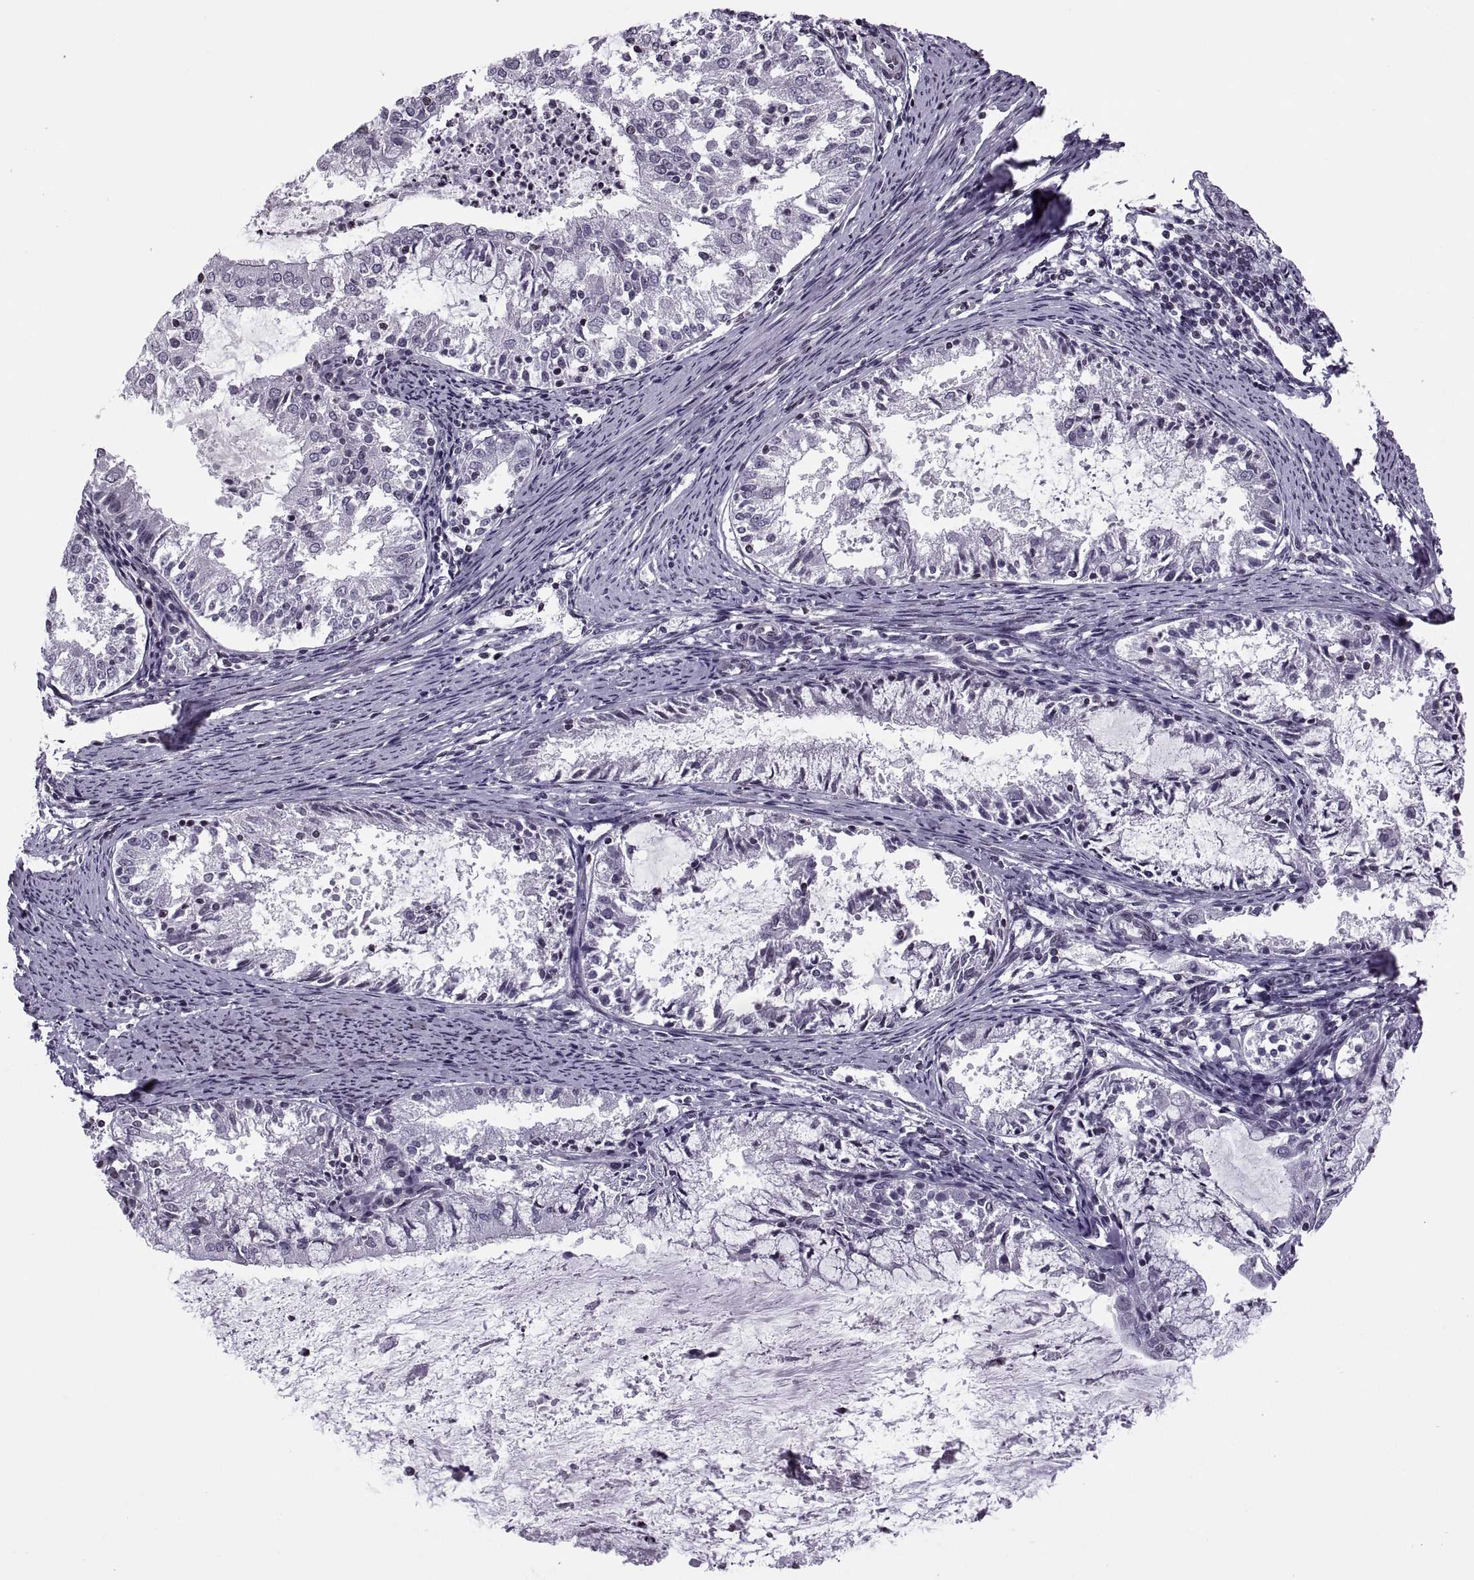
{"staining": {"intensity": "negative", "quantity": "none", "location": "none"}, "tissue": "endometrial cancer", "cell_type": "Tumor cells", "image_type": "cancer", "snomed": [{"axis": "morphology", "description": "Adenocarcinoma, NOS"}, {"axis": "topography", "description": "Endometrium"}], "caption": "Immunohistochemistry (IHC) histopathology image of neoplastic tissue: endometrial cancer (adenocarcinoma) stained with DAB reveals no significant protein expression in tumor cells.", "gene": "H1-8", "patient": {"sex": "female", "age": 57}}